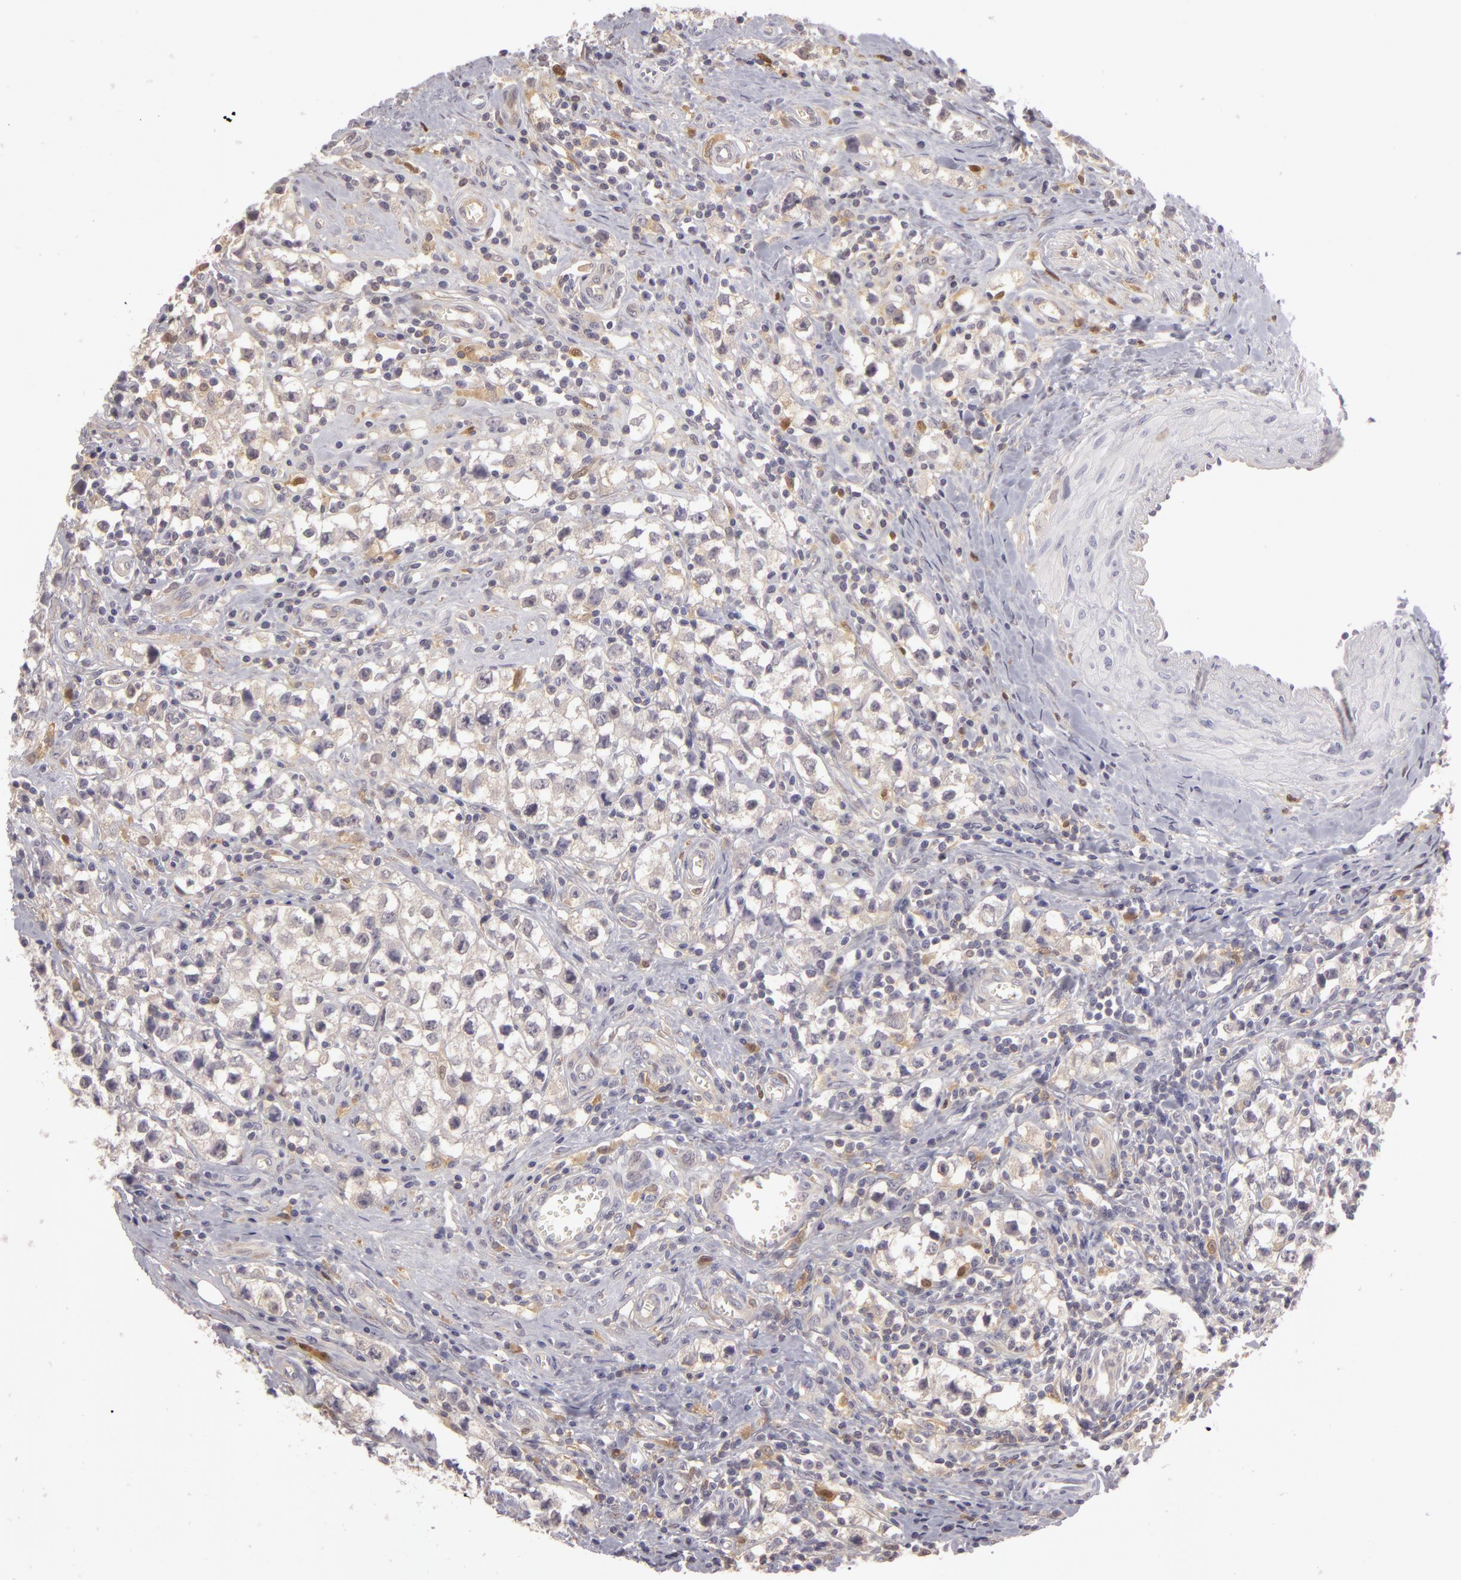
{"staining": {"intensity": "negative", "quantity": "none", "location": "none"}, "tissue": "testis cancer", "cell_type": "Tumor cells", "image_type": "cancer", "snomed": [{"axis": "morphology", "description": "Seminoma, NOS"}, {"axis": "topography", "description": "Testis"}], "caption": "Testis cancer (seminoma) was stained to show a protein in brown. There is no significant positivity in tumor cells. The staining is performed using DAB brown chromogen with nuclei counter-stained in using hematoxylin.", "gene": "GNPDA1", "patient": {"sex": "male", "age": 35}}